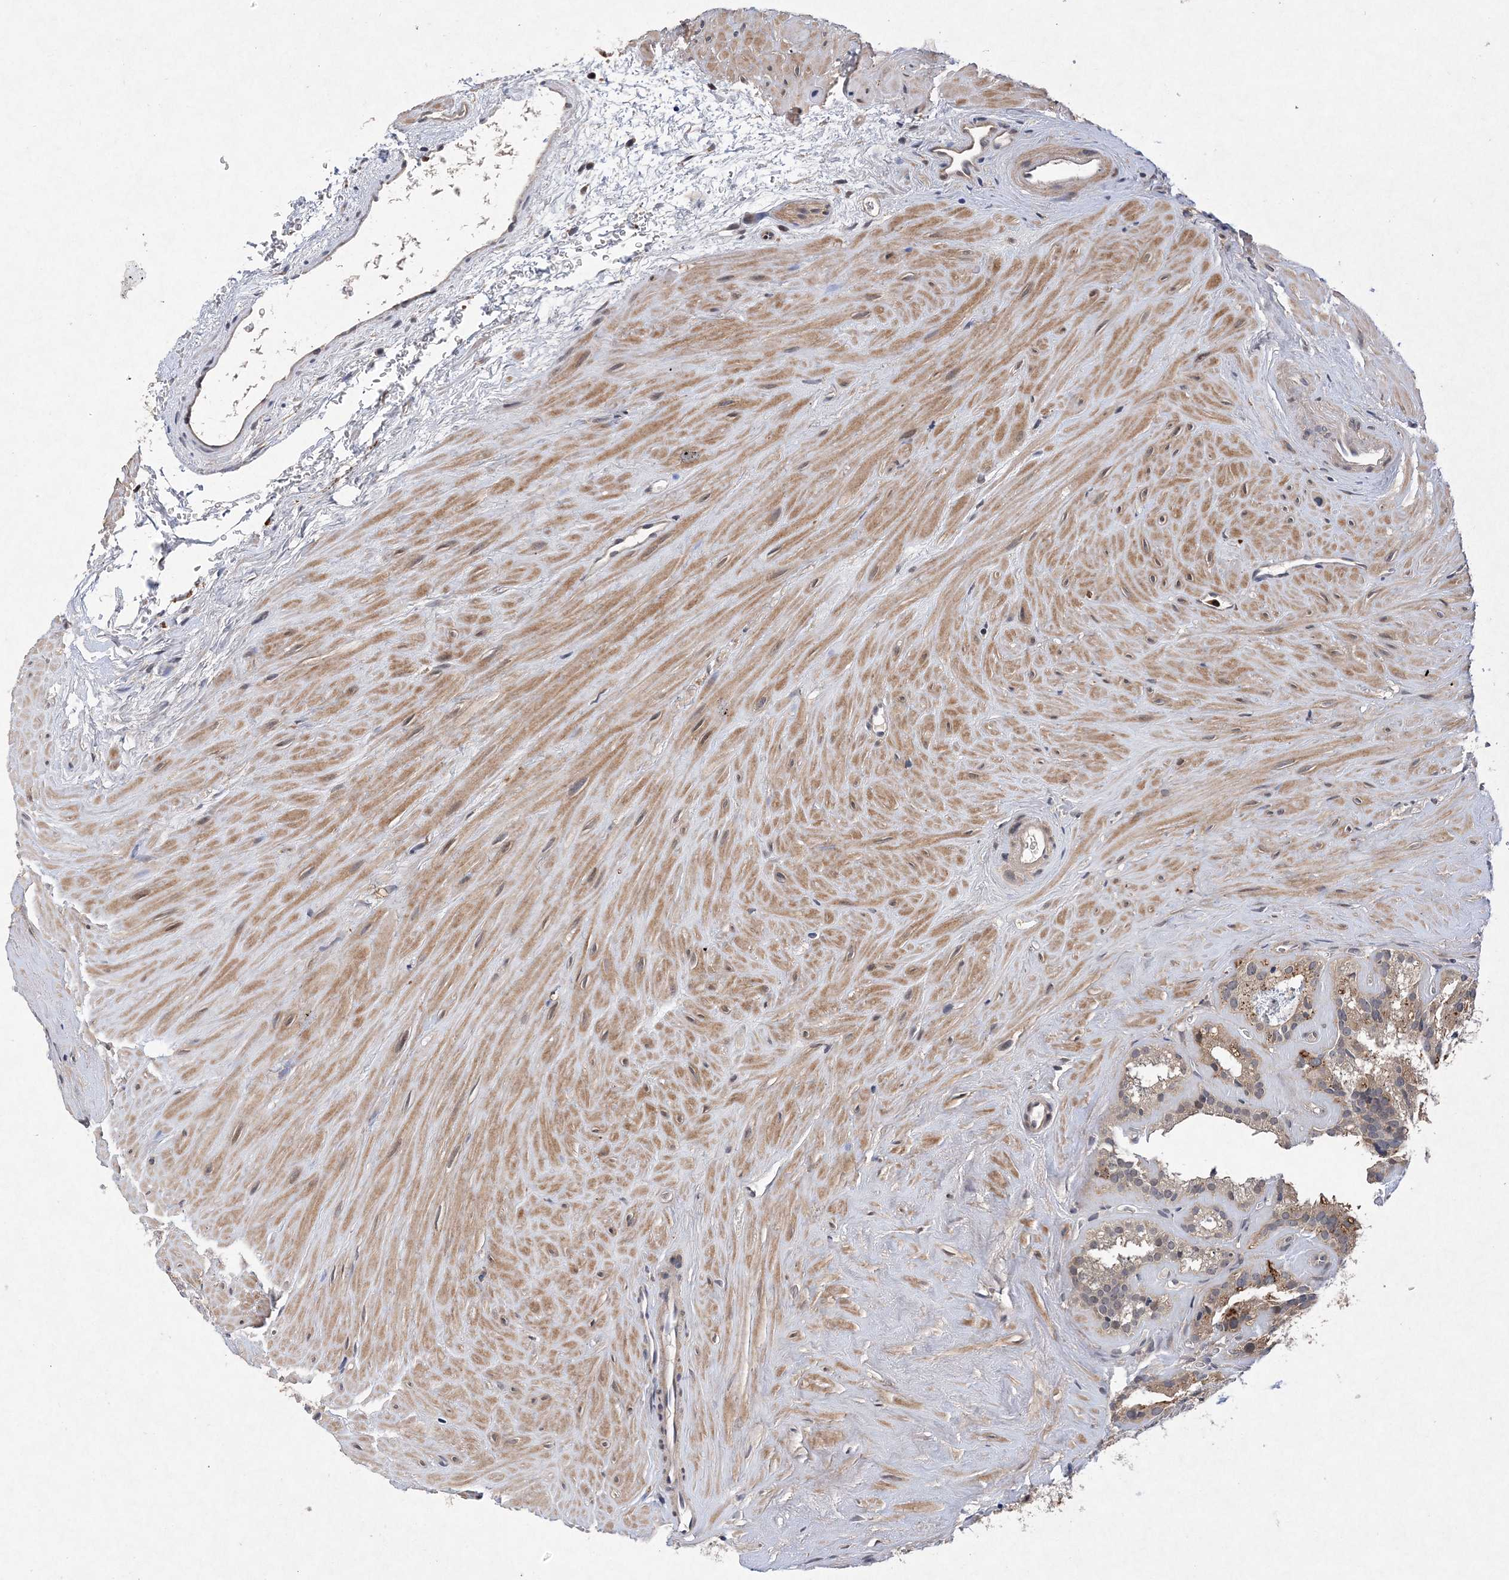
{"staining": {"intensity": "moderate", "quantity": "<25%", "location": "cytoplasmic/membranous"}, "tissue": "seminal vesicle", "cell_type": "Glandular cells", "image_type": "normal", "snomed": [{"axis": "morphology", "description": "Normal tissue, NOS"}, {"axis": "topography", "description": "Prostate"}, {"axis": "topography", "description": "Seminal veicle"}], "caption": "Brown immunohistochemical staining in normal seminal vesicle displays moderate cytoplasmic/membranous positivity in approximately <25% of glandular cells. (Brightfield microscopy of DAB IHC at high magnification).", "gene": "PROSER1", "patient": {"sex": "male", "age": 59}}